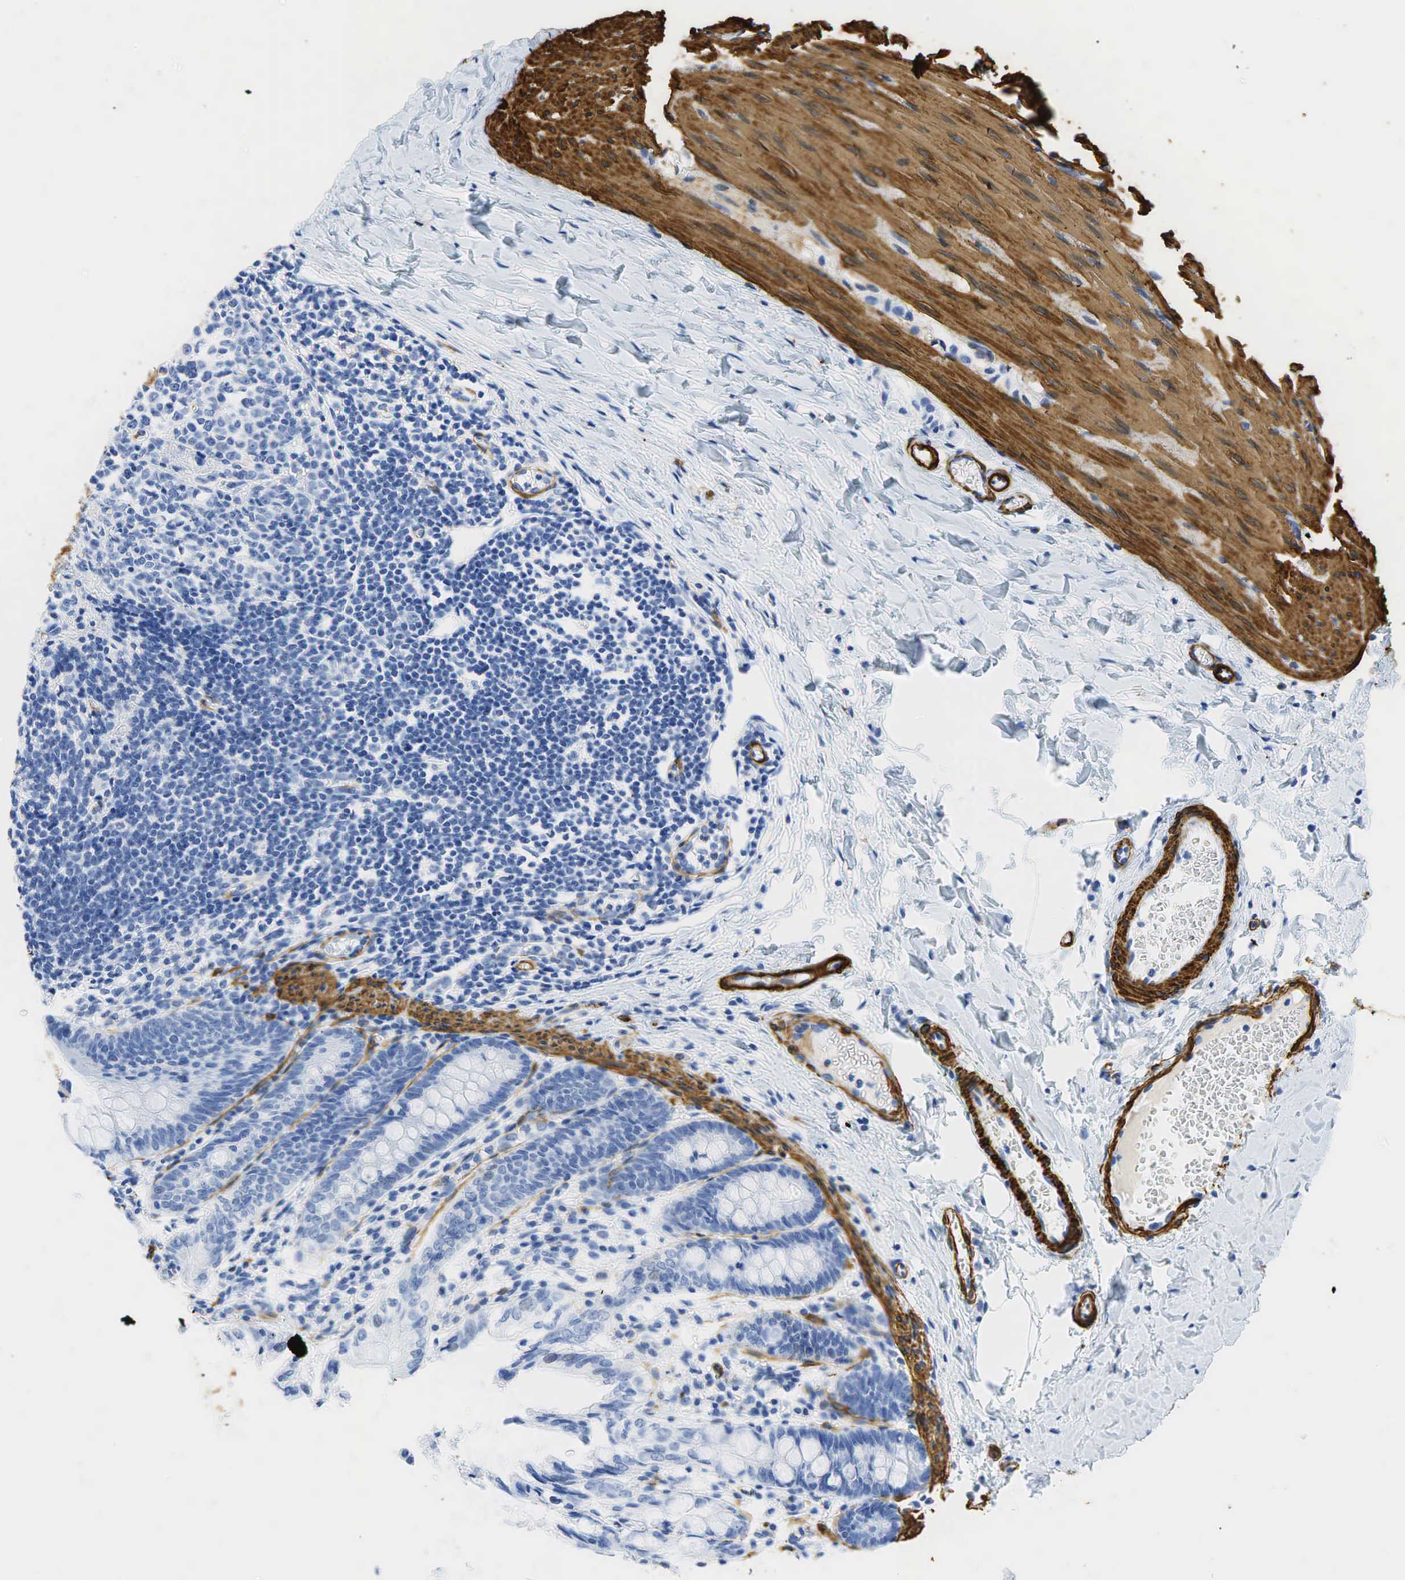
{"staining": {"intensity": "negative", "quantity": "none", "location": "none"}, "tissue": "colon", "cell_type": "Endothelial cells", "image_type": "normal", "snomed": [{"axis": "morphology", "description": "Normal tissue, NOS"}, {"axis": "topography", "description": "Colon"}], "caption": "The IHC image has no significant staining in endothelial cells of colon.", "gene": "ACTA1", "patient": {"sex": "male", "age": 1}}